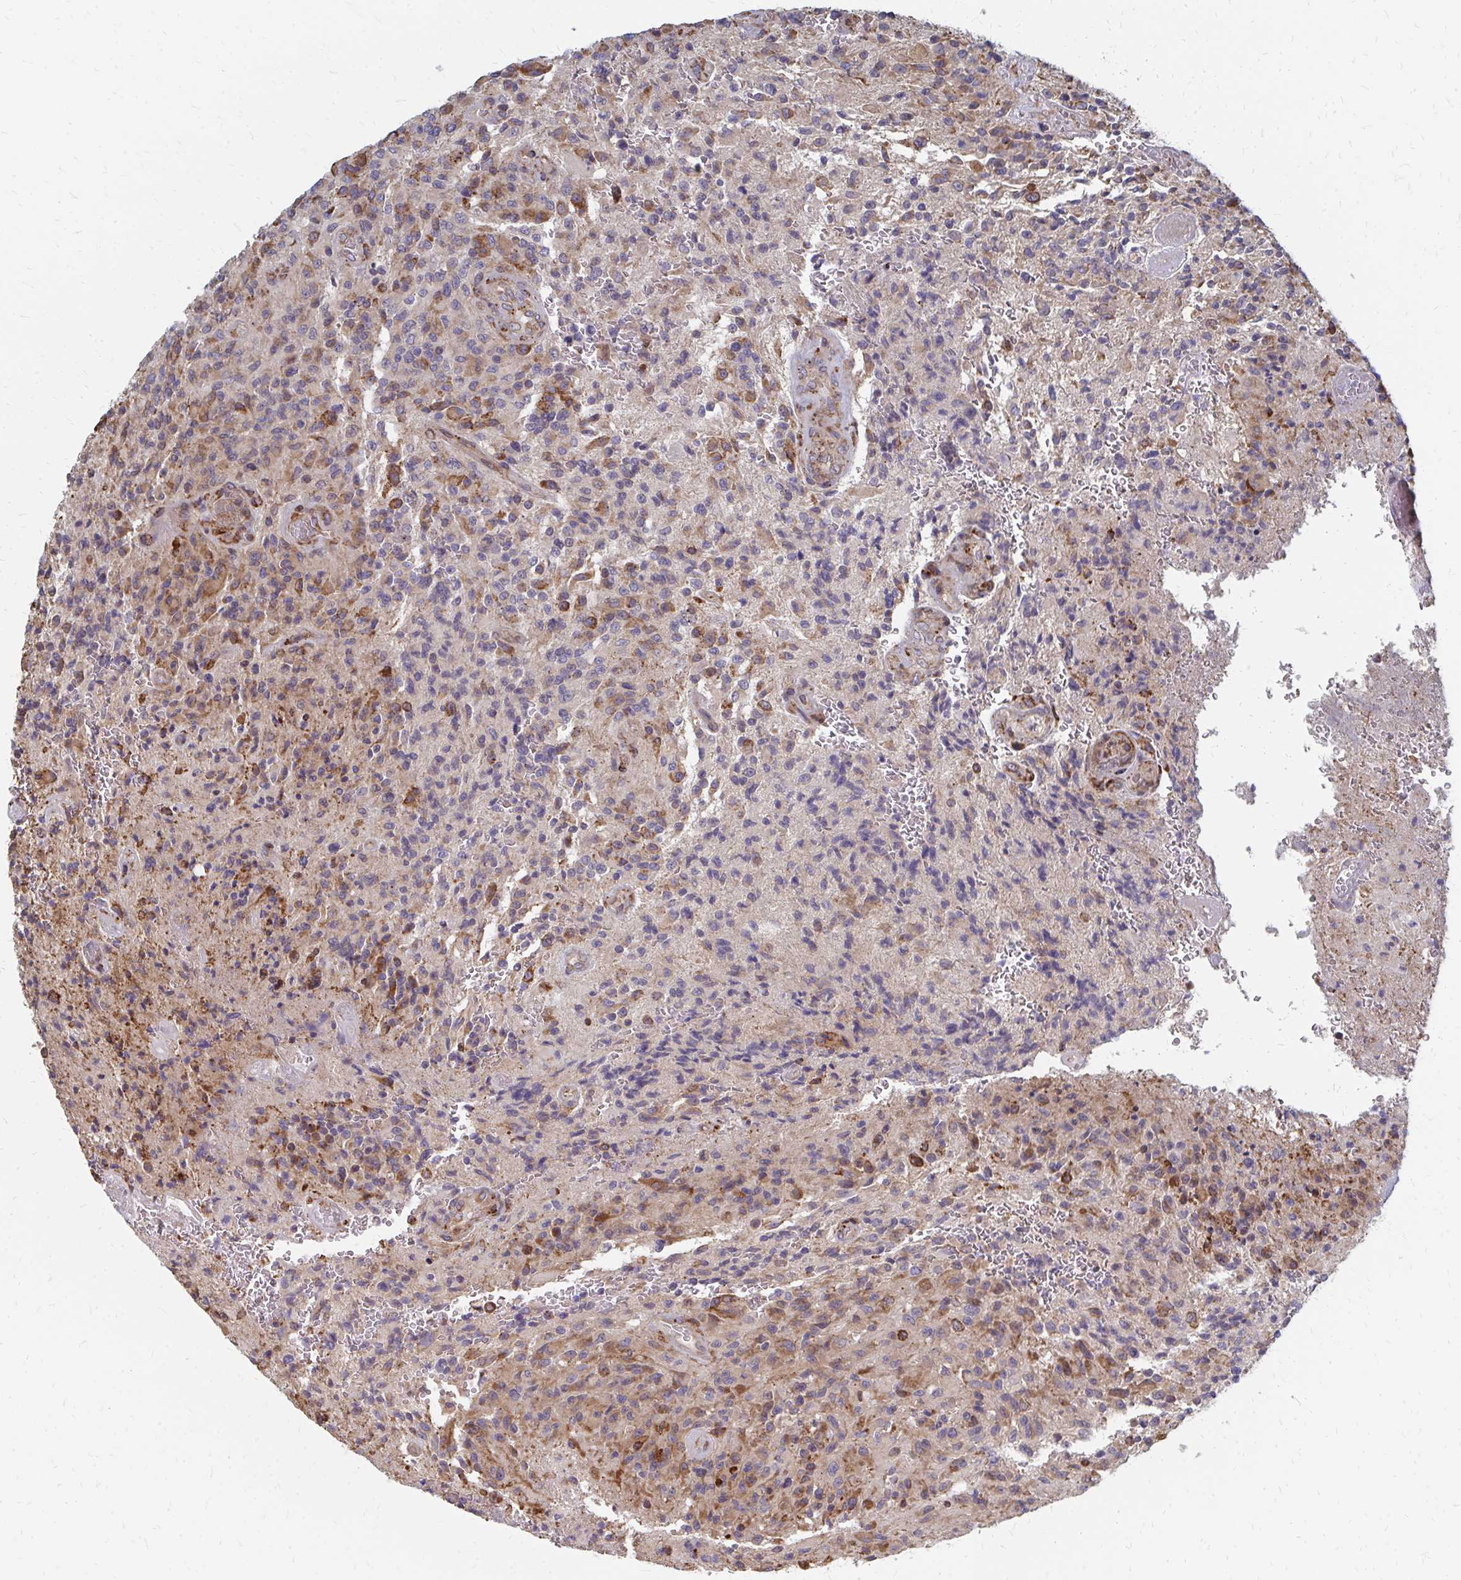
{"staining": {"intensity": "moderate", "quantity": "<25%", "location": "cytoplasmic/membranous"}, "tissue": "glioma", "cell_type": "Tumor cells", "image_type": "cancer", "snomed": [{"axis": "morphology", "description": "Normal tissue, NOS"}, {"axis": "morphology", "description": "Glioma, malignant, High grade"}, {"axis": "topography", "description": "Cerebral cortex"}], "caption": "Immunohistochemical staining of human malignant glioma (high-grade) shows low levels of moderate cytoplasmic/membranous protein positivity in approximately <25% of tumor cells. Using DAB (3,3'-diaminobenzidine) (brown) and hematoxylin (blue) stains, captured at high magnification using brightfield microscopy.", "gene": "PPP1R13L", "patient": {"sex": "male", "age": 56}}